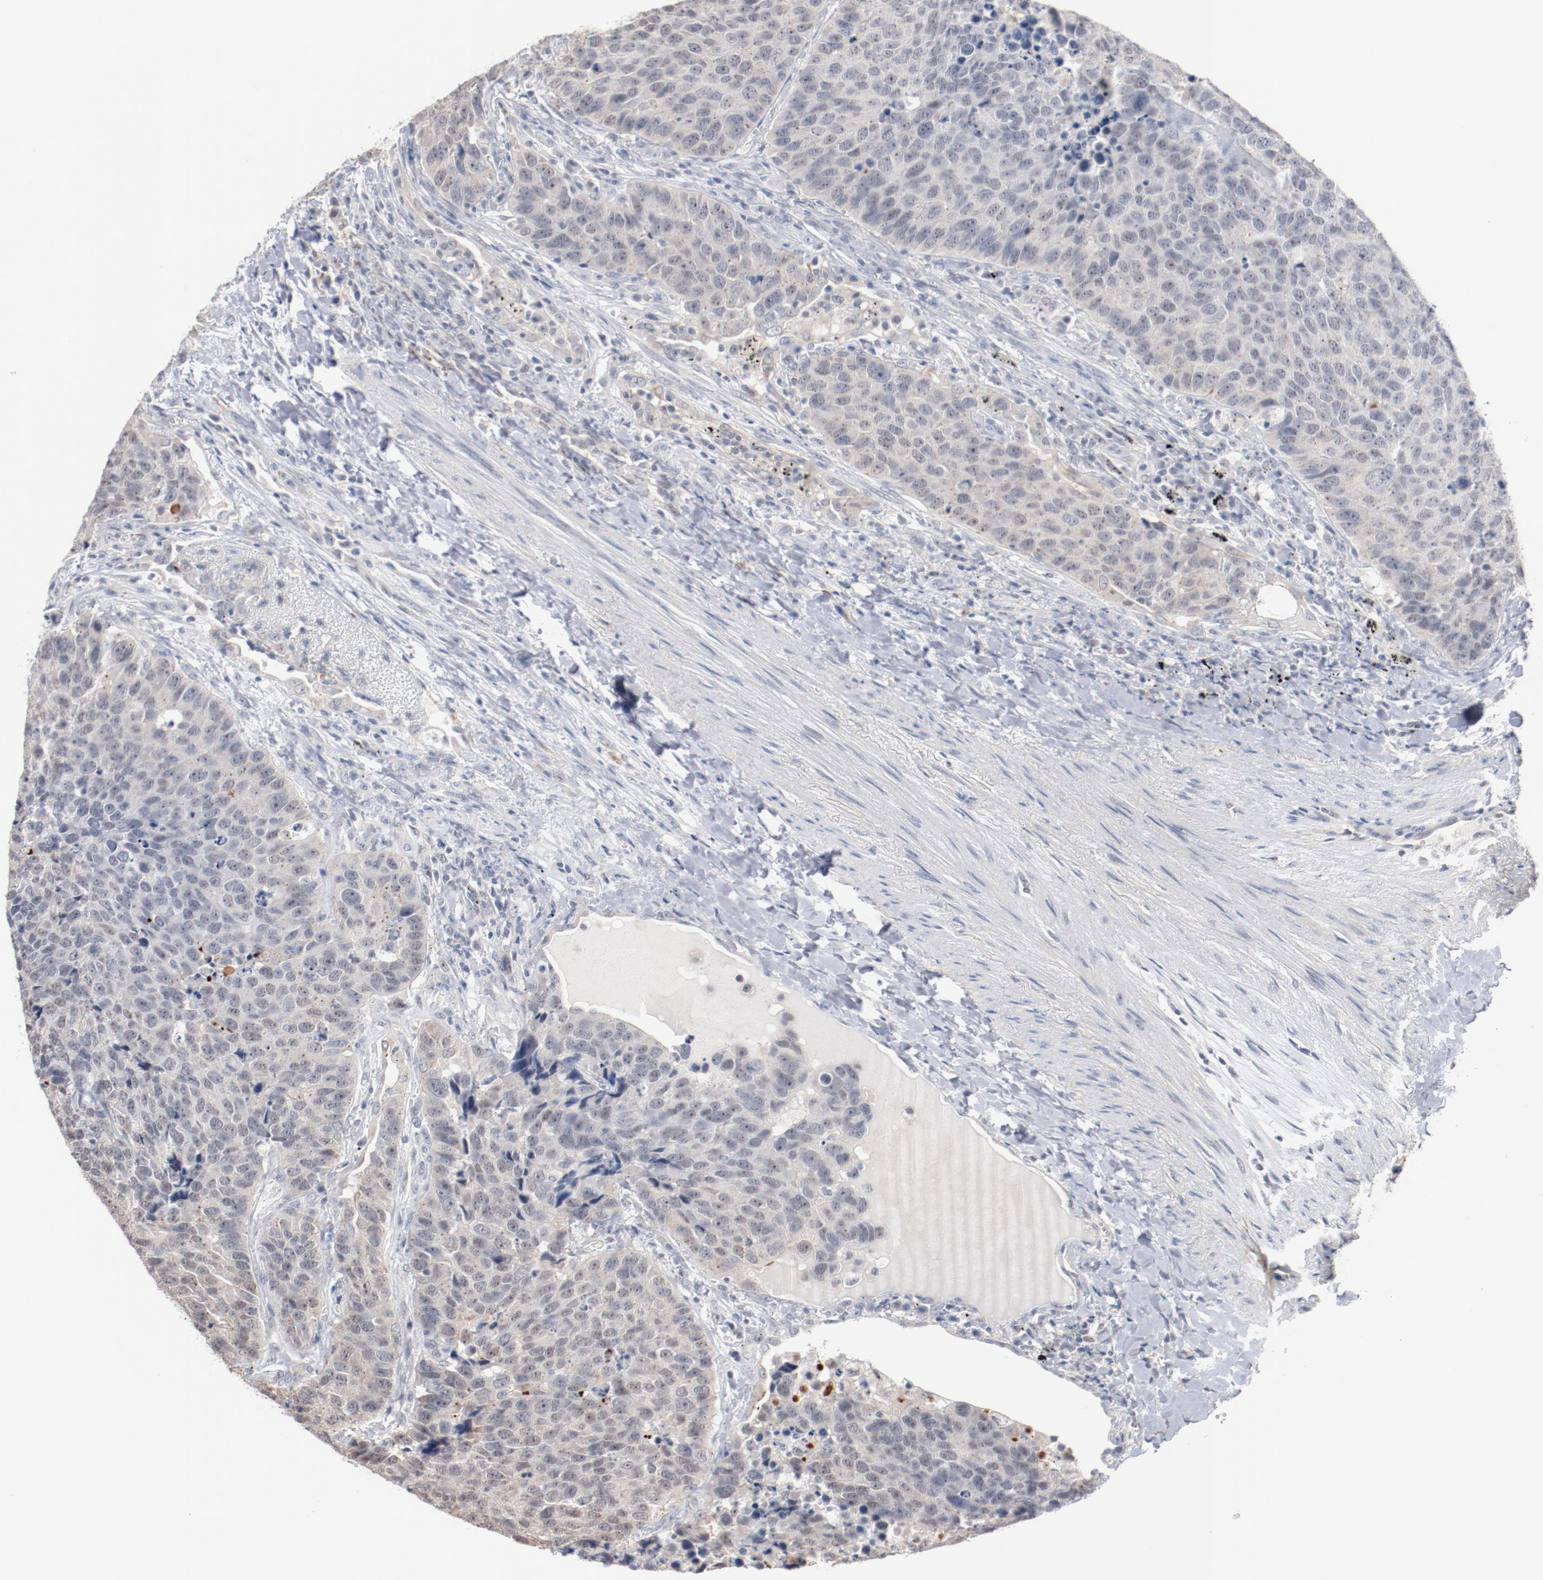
{"staining": {"intensity": "negative", "quantity": "none", "location": "none"}, "tissue": "carcinoid", "cell_type": "Tumor cells", "image_type": "cancer", "snomed": [{"axis": "morphology", "description": "Carcinoid, malignant, NOS"}, {"axis": "topography", "description": "Lung"}], "caption": "Tumor cells are negative for protein expression in human carcinoid (malignant). (DAB (3,3'-diaminobenzidine) immunohistochemistry, high magnification).", "gene": "ERICH1", "patient": {"sex": "male", "age": 60}}